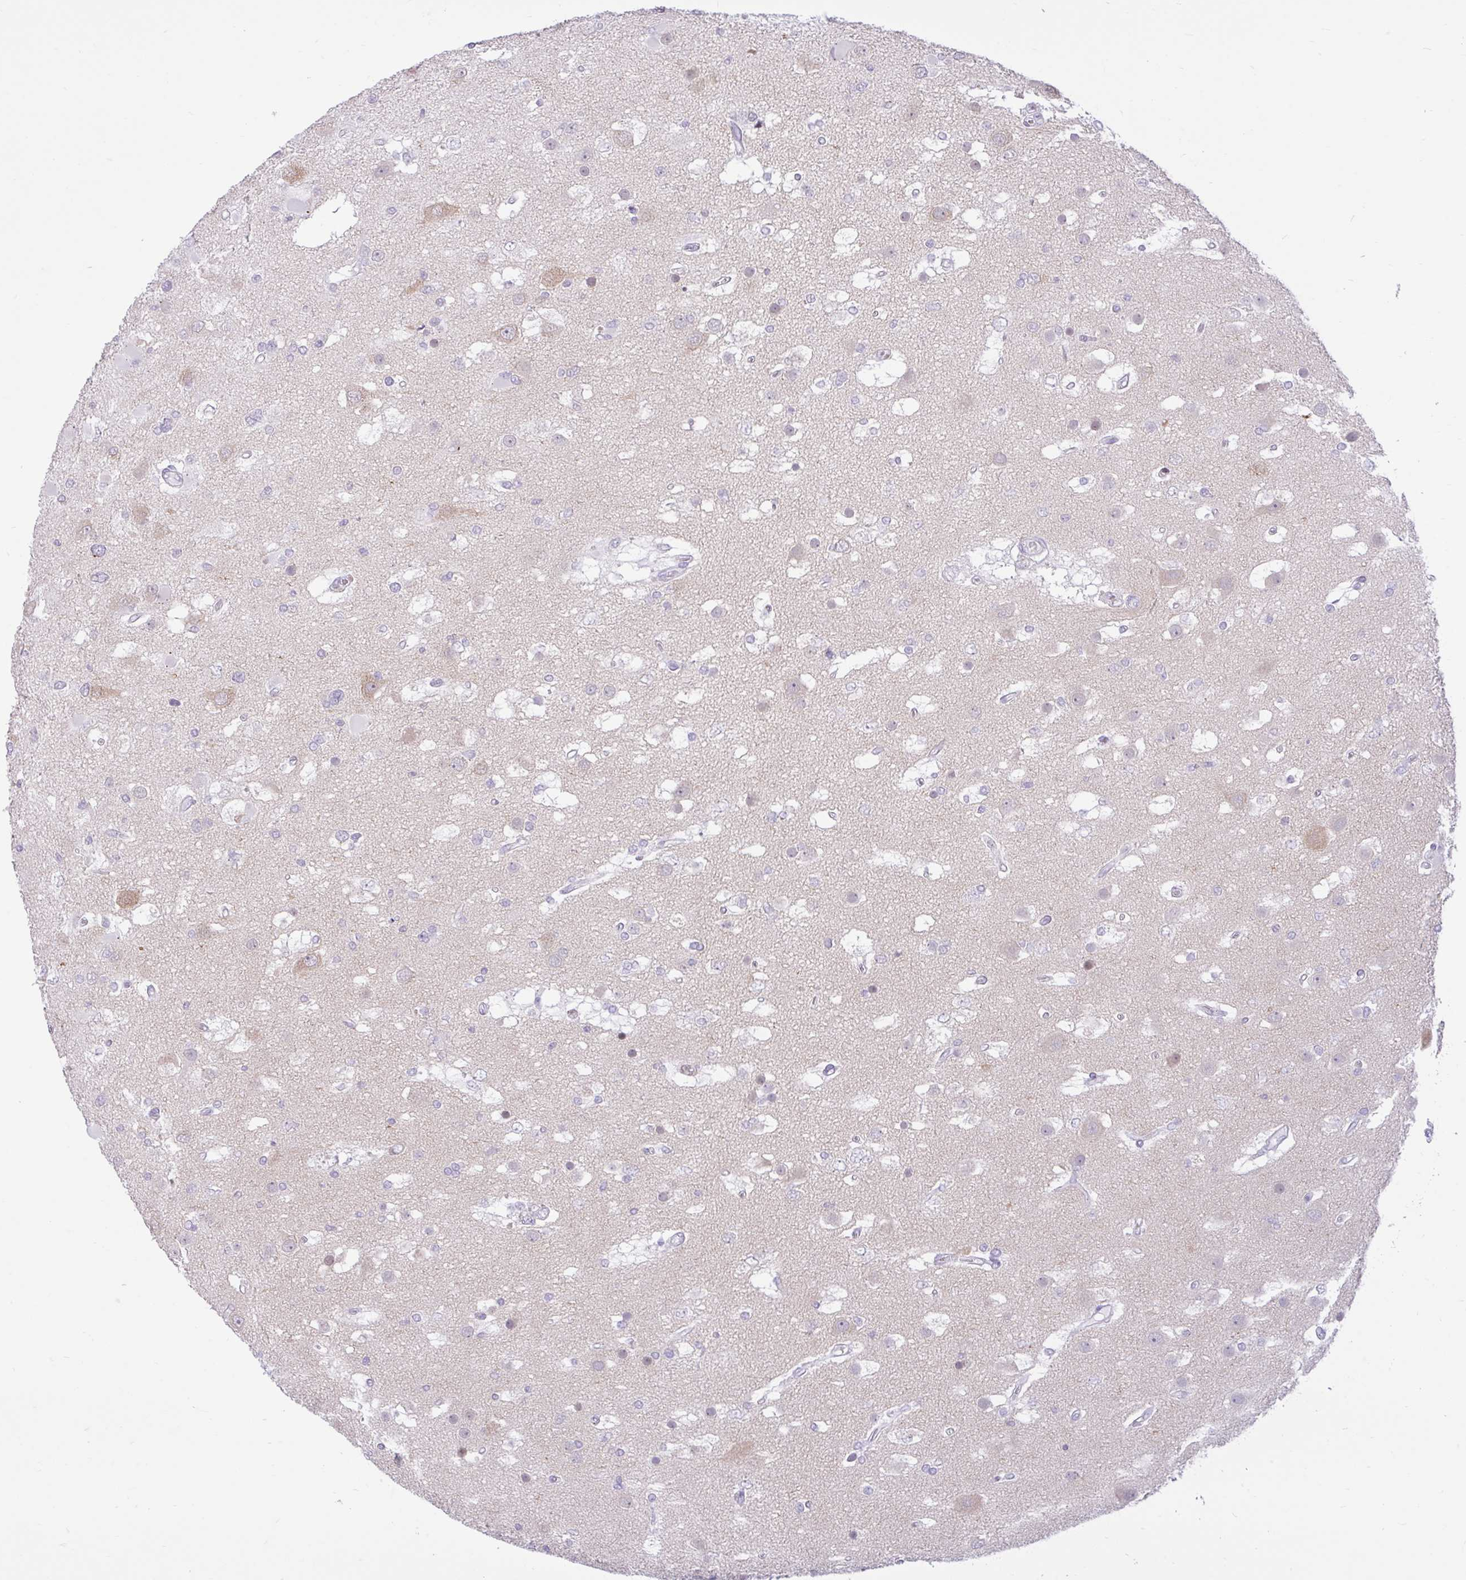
{"staining": {"intensity": "negative", "quantity": "none", "location": "none"}, "tissue": "glioma", "cell_type": "Tumor cells", "image_type": "cancer", "snomed": [{"axis": "morphology", "description": "Glioma, malignant, High grade"}, {"axis": "topography", "description": "Brain"}], "caption": "High power microscopy histopathology image of an IHC image of malignant glioma (high-grade), revealing no significant positivity in tumor cells.", "gene": "REEP1", "patient": {"sex": "male", "age": 53}}